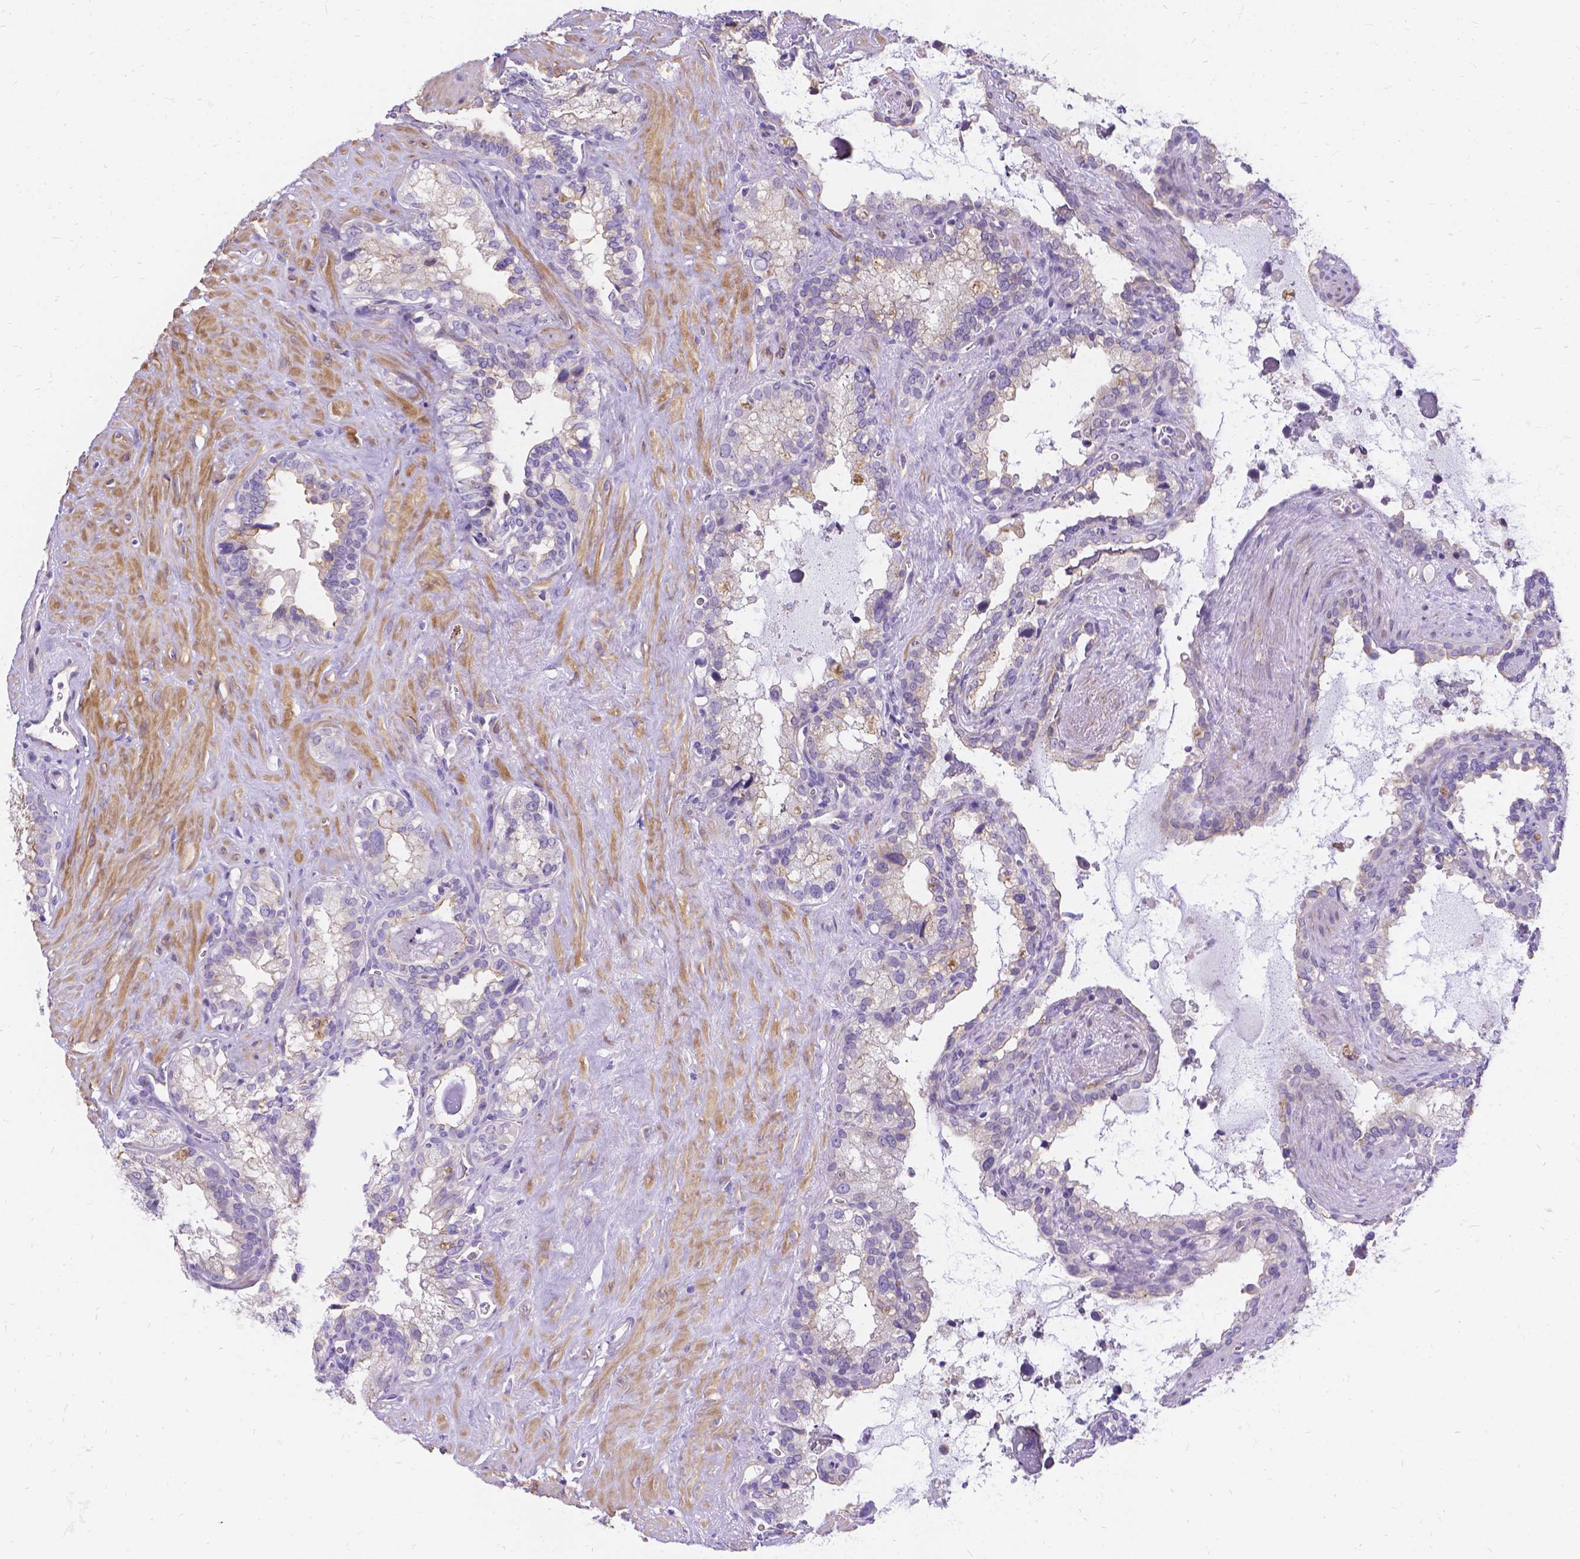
{"staining": {"intensity": "weak", "quantity": "<25%", "location": "cytoplasmic/membranous"}, "tissue": "seminal vesicle", "cell_type": "Glandular cells", "image_type": "normal", "snomed": [{"axis": "morphology", "description": "Normal tissue, NOS"}, {"axis": "topography", "description": "Seminal veicle"}], "caption": "DAB immunohistochemical staining of unremarkable seminal vesicle exhibits no significant staining in glandular cells. (Immunohistochemistry (ihc), brightfield microscopy, high magnification).", "gene": "PALS1", "patient": {"sex": "male", "age": 71}}